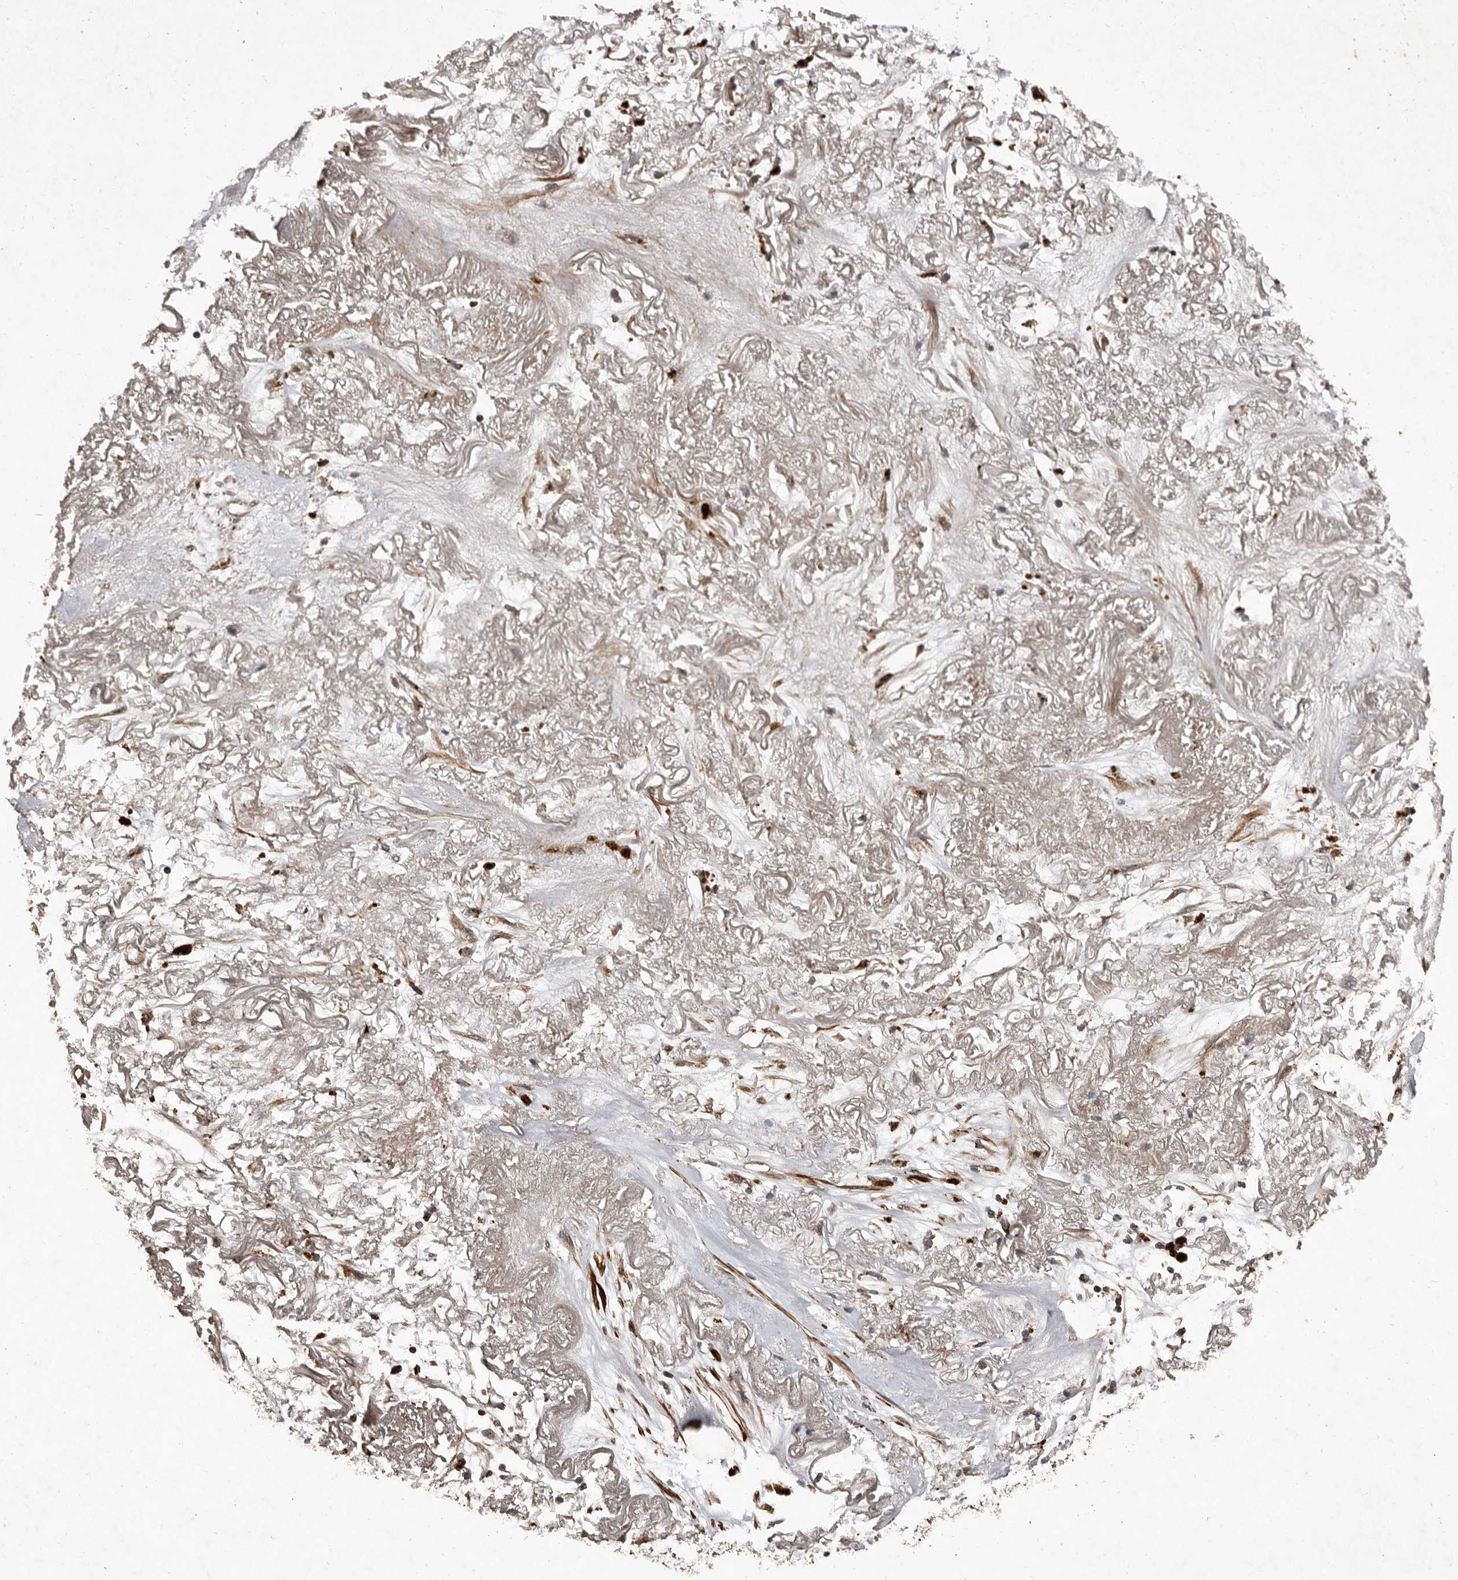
{"staining": {"intensity": "weak", "quantity": "25%-75%", "location": "cytoplasmic/membranous"}, "tissue": "lung cancer", "cell_type": "Tumor cells", "image_type": "cancer", "snomed": [{"axis": "morphology", "description": "Squamous cell carcinoma, NOS"}, {"axis": "topography", "description": "Lung"}], "caption": "Squamous cell carcinoma (lung) stained with a brown dye exhibits weak cytoplasmic/membranous positive positivity in about 25%-75% of tumor cells.", "gene": "PRKD3", "patient": {"sex": "female", "age": 73}}